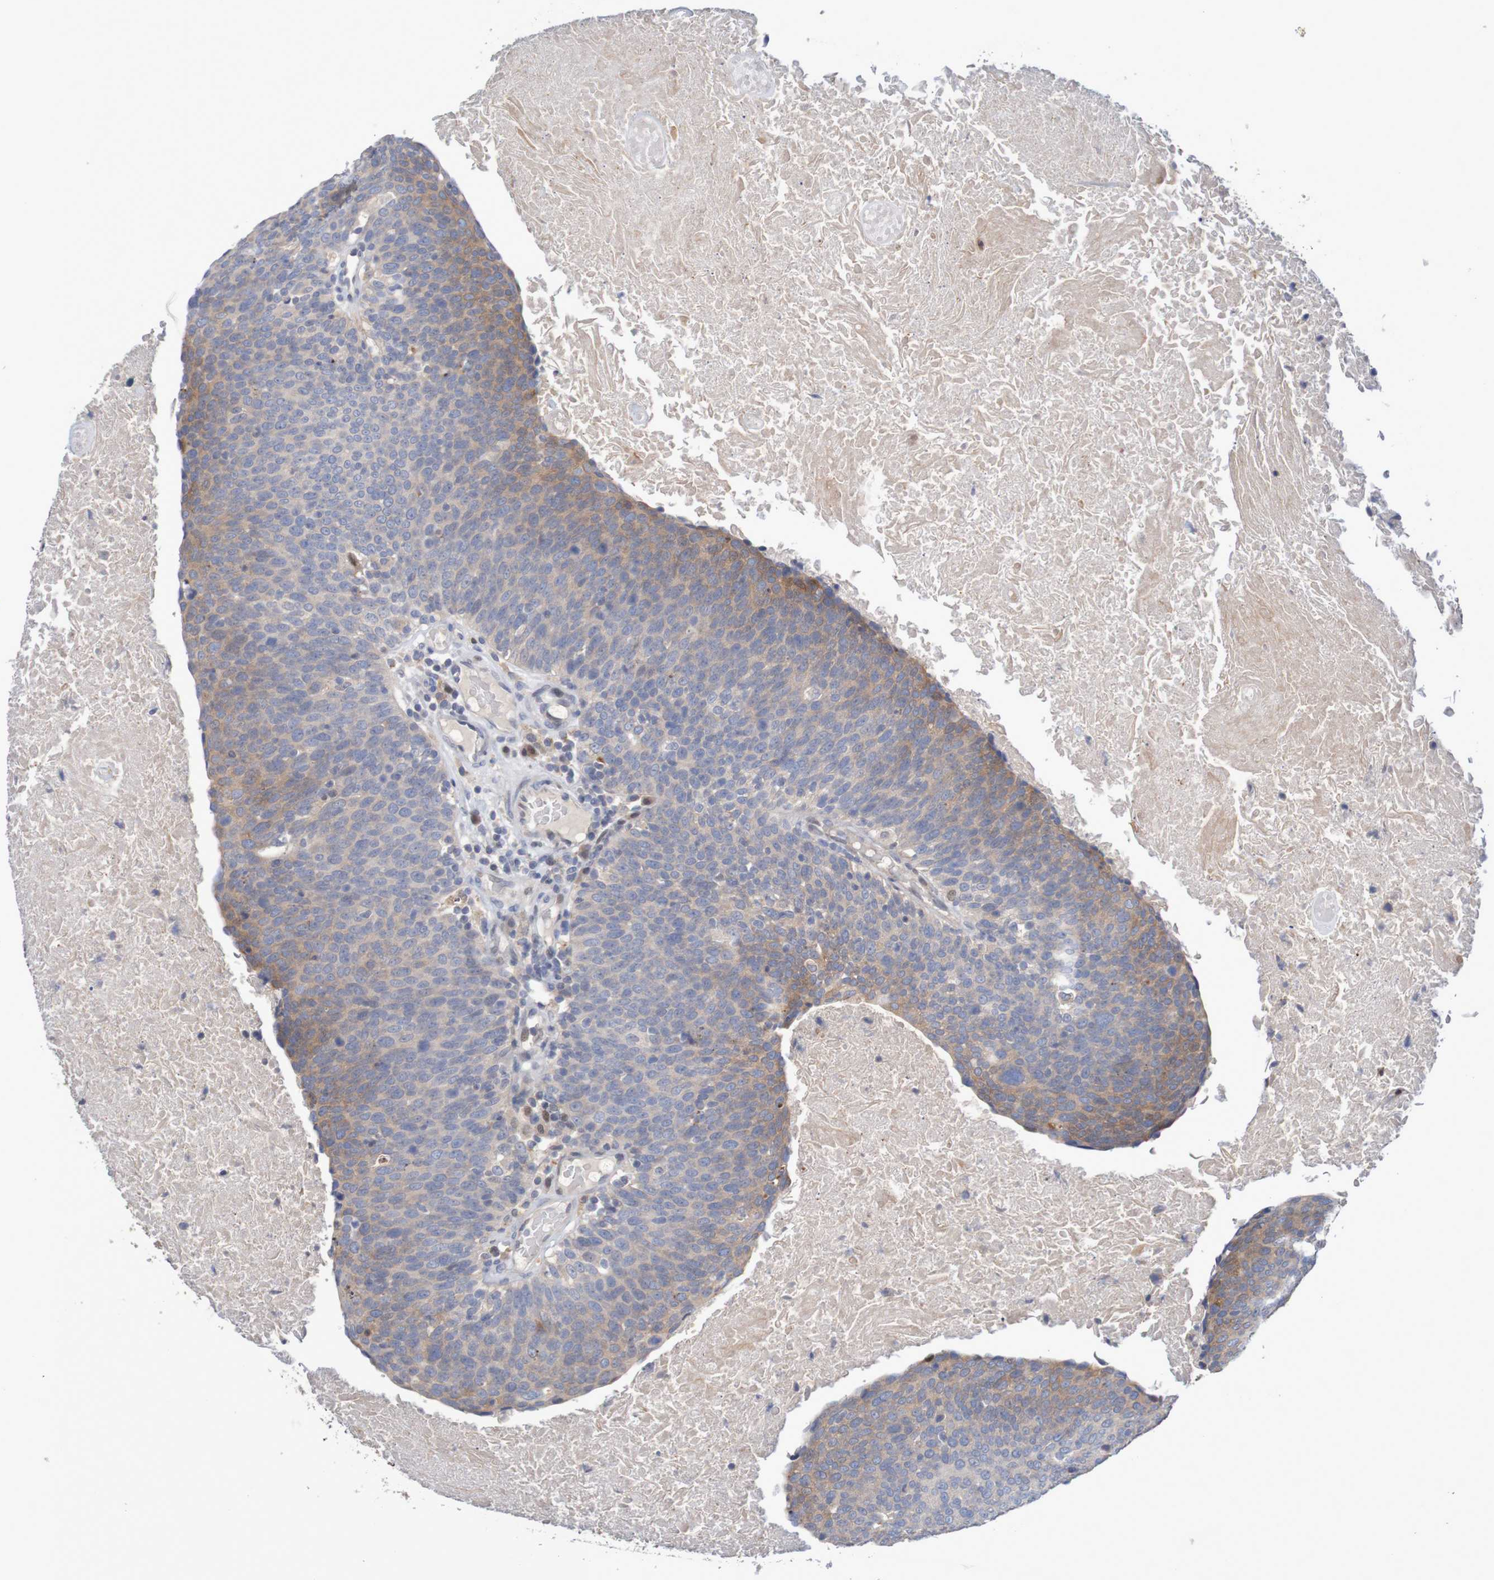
{"staining": {"intensity": "moderate", "quantity": "25%-75%", "location": "cytoplasmic/membranous"}, "tissue": "head and neck cancer", "cell_type": "Tumor cells", "image_type": "cancer", "snomed": [{"axis": "morphology", "description": "Squamous cell carcinoma, NOS"}, {"axis": "morphology", "description": "Squamous cell carcinoma, metastatic, NOS"}, {"axis": "topography", "description": "Lymph node"}, {"axis": "topography", "description": "Head-Neck"}], "caption": "Protein expression analysis of head and neck cancer demonstrates moderate cytoplasmic/membranous expression in about 25%-75% of tumor cells. (DAB (3,3'-diaminobenzidine) = brown stain, brightfield microscopy at high magnification).", "gene": "FBP2", "patient": {"sex": "male", "age": 62}}